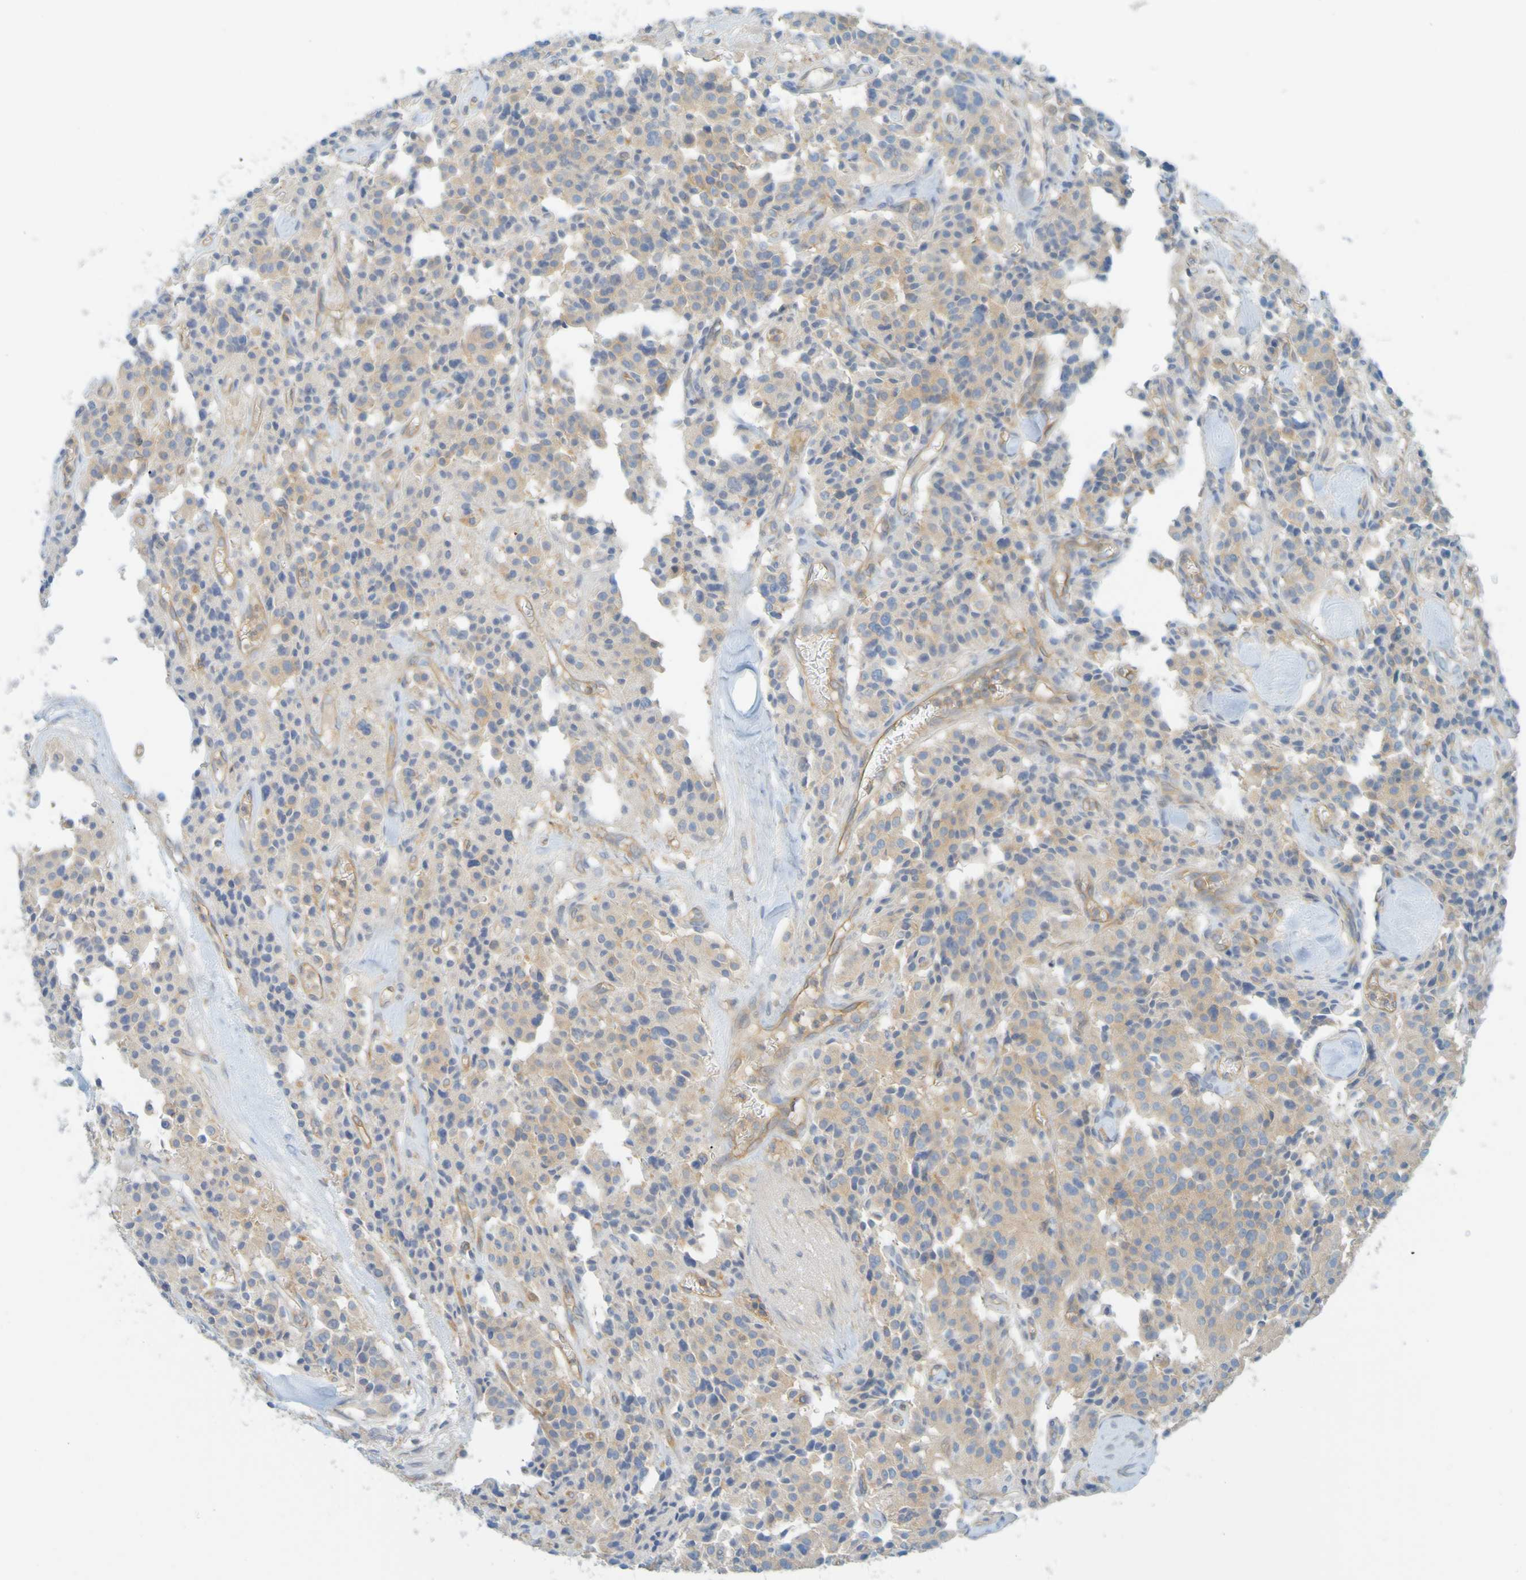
{"staining": {"intensity": "moderate", "quantity": ">75%", "location": "cytoplasmic/membranous"}, "tissue": "carcinoid", "cell_type": "Tumor cells", "image_type": "cancer", "snomed": [{"axis": "morphology", "description": "Carcinoid, malignant, NOS"}, {"axis": "topography", "description": "Lung"}], "caption": "Carcinoid stained for a protein (brown) reveals moderate cytoplasmic/membranous positive expression in approximately >75% of tumor cells.", "gene": "APPL1", "patient": {"sex": "male", "age": 30}}